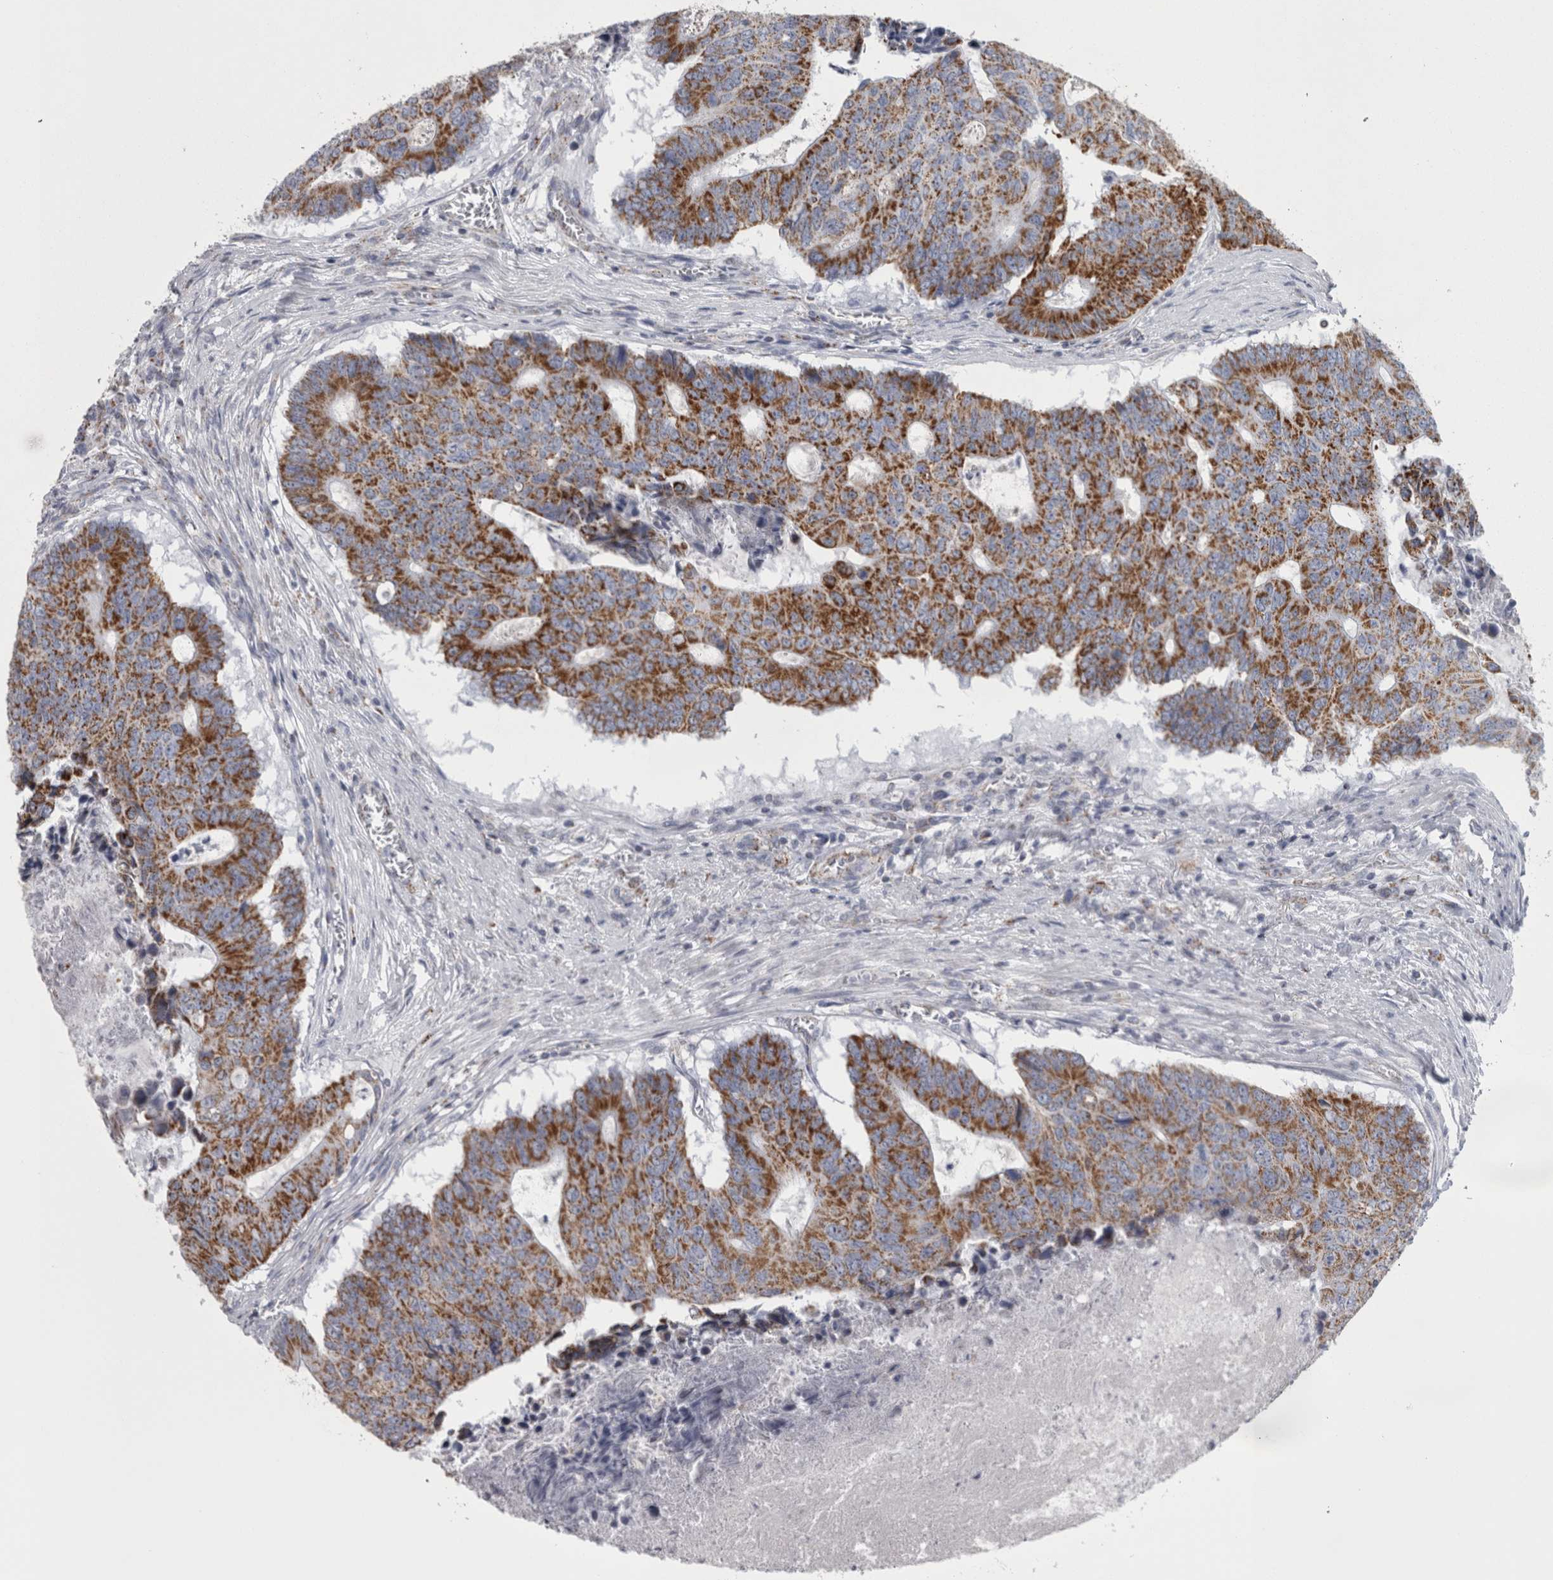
{"staining": {"intensity": "strong", "quantity": ">75%", "location": "cytoplasmic/membranous"}, "tissue": "colorectal cancer", "cell_type": "Tumor cells", "image_type": "cancer", "snomed": [{"axis": "morphology", "description": "Adenocarcinoma, NOS"}, {"axis": "topography", "description": "Colon"}], "caption": "Colorectal cancer tissue demonstrates strong cytoplasmic/membranous expression in about >75% of tumor cells, visualized by immunohistochemistry.", "gene": "DBT", "patient": {"sex": "male", "age": 87}}